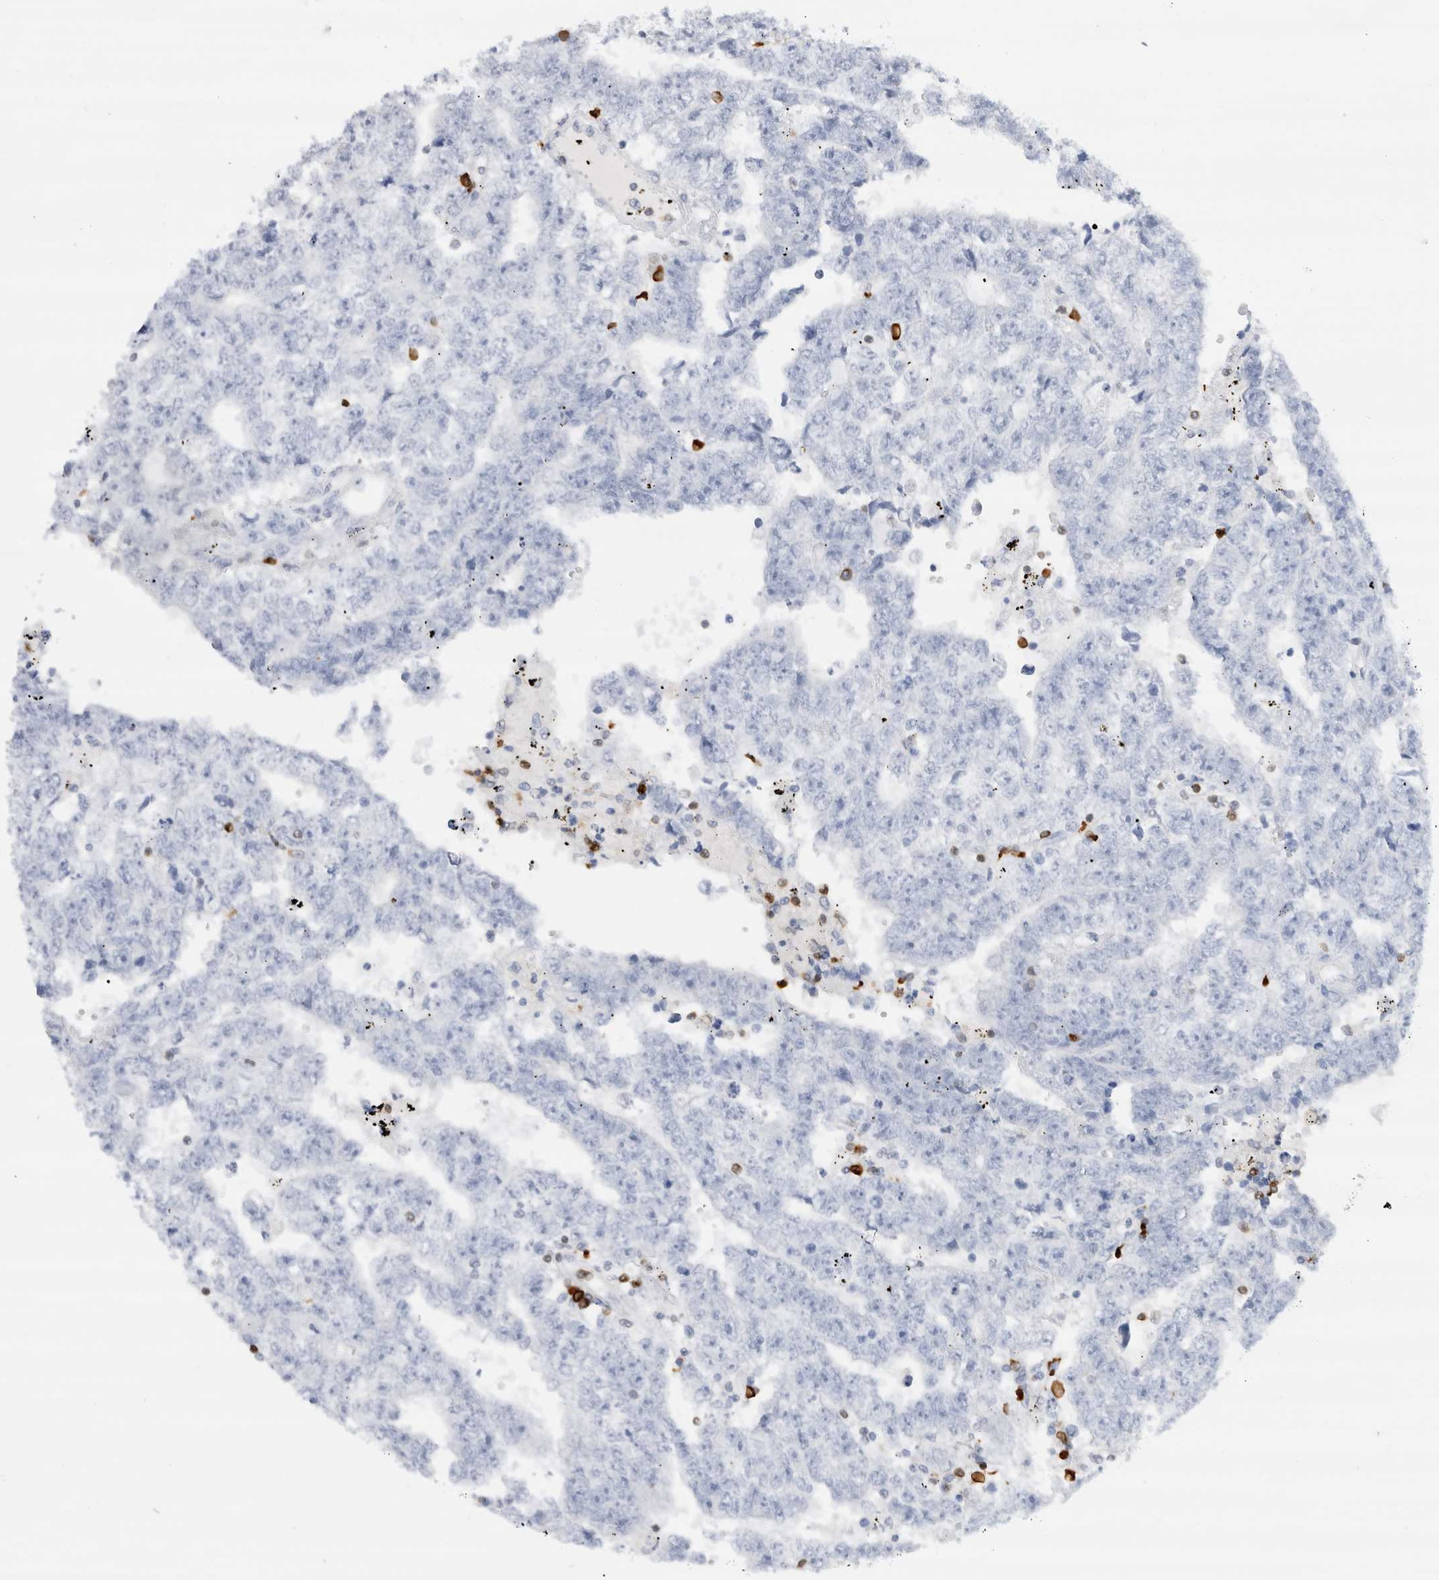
{"staining": {"intensity": "negative", "quantity": "none", "location": "none"}, "tissue": "testis cancer", "cell_type": "Tumor cells", "image_type": "cancer", "snomed": [{"axis": "morphology", "description": "Carcinoma, Embryonal, NOS"}, {"axis": "topography", "description": "Testis"}], "caption": "This is an immunohistochemistry image of human embryonal carcinoma (testis). There is no expression in tumor cells.", "gene": "ALOX5AP", "patient": {"sex": "male", "age": 25}}